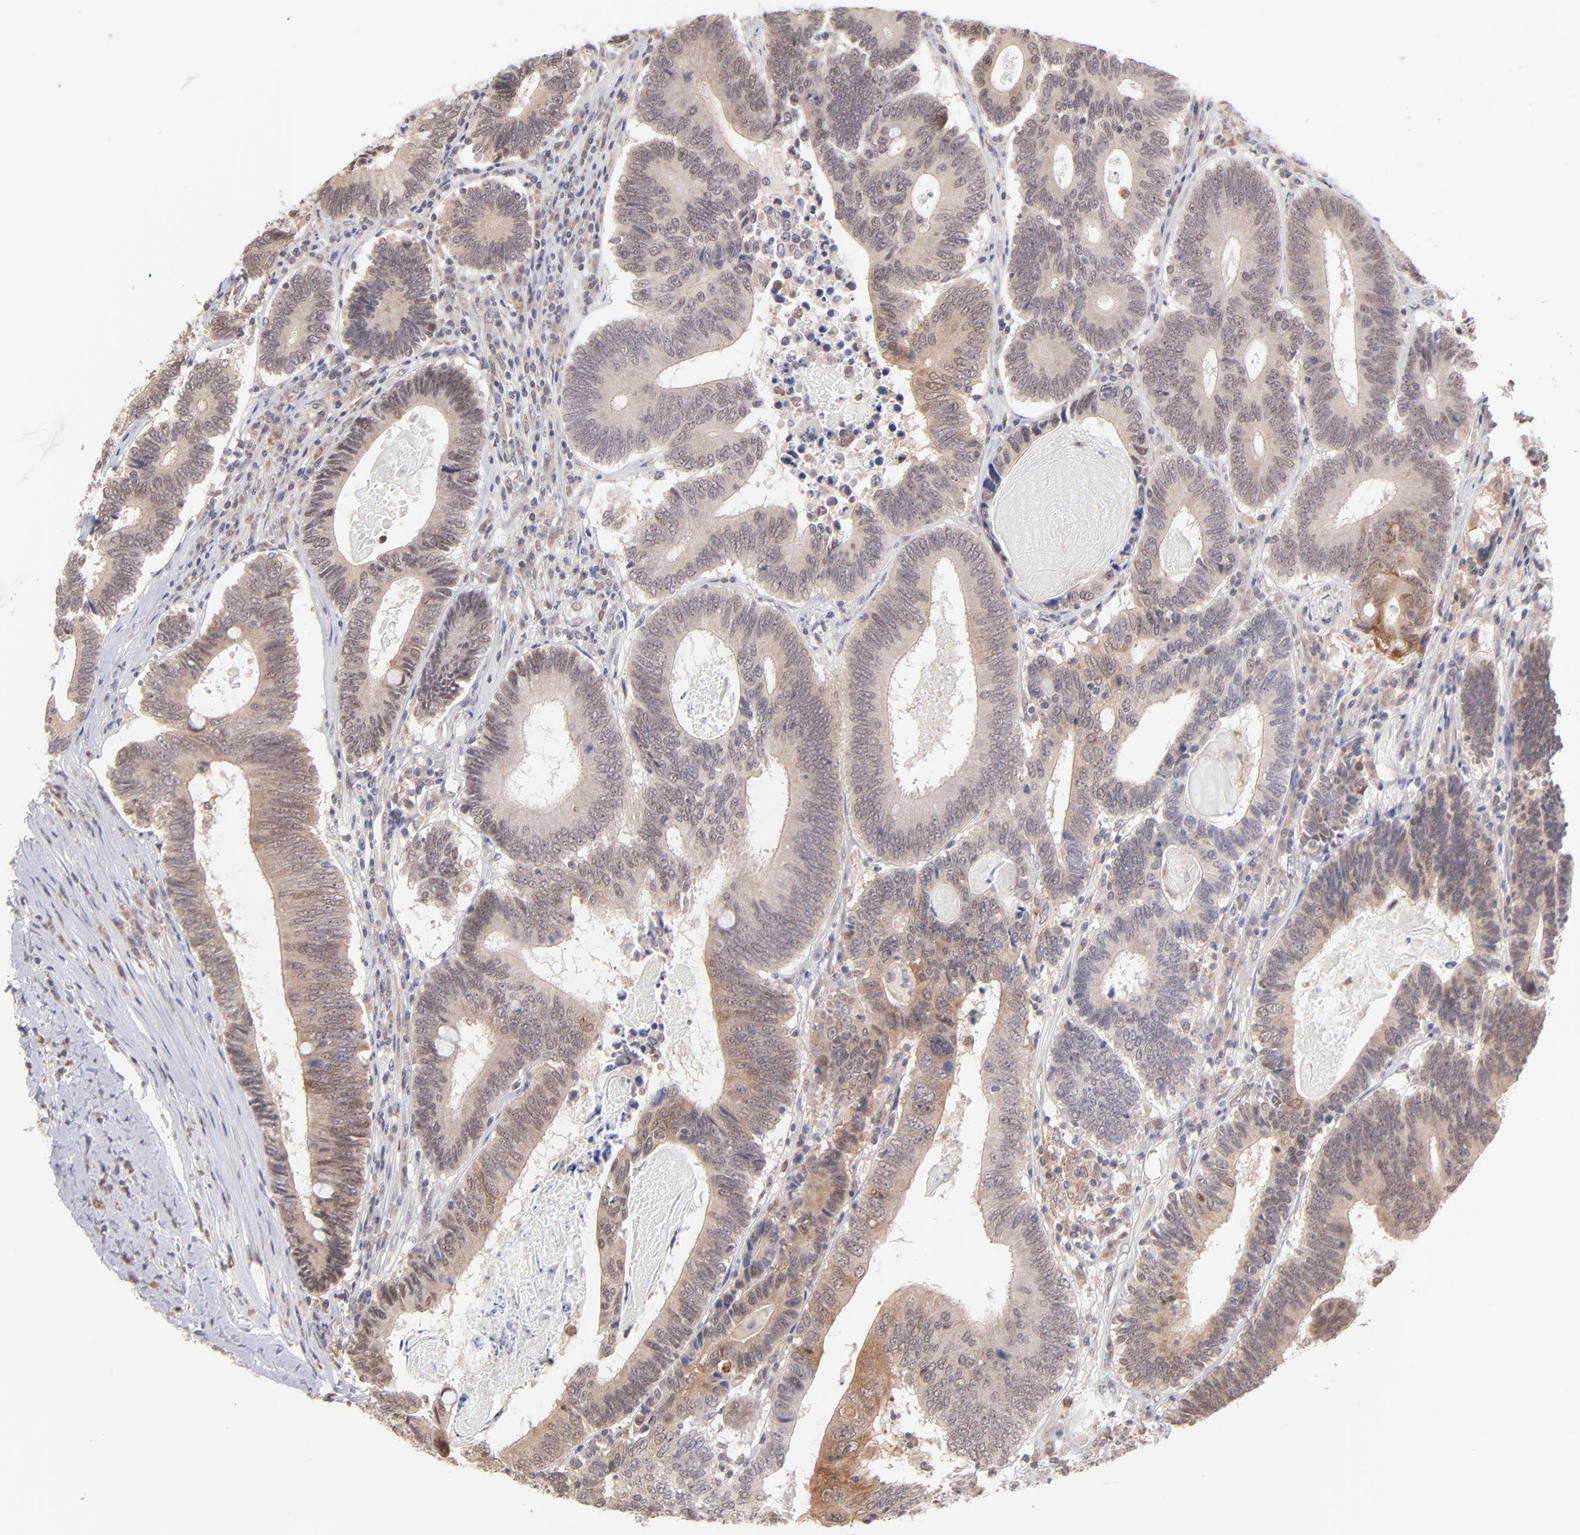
{"staining": {"intensity": "weak", "quantity": "<25%", "location": "cytoplasmic/membranous"}, "tissue": "colorectal cancer", "cell_type": "Tumor cells", "image_type": "cancer", "snomed": [{"axis": "morphology", "description": "Adenocarcinoma, NOS"}, {"axis": "topography", "description": "Colon"}], "caption": "Immunohistochemistry (IHC) of human colorectal cancer (adenocarcinoma) exhibits no staining in tumor cells.", "gene": "OAS1", "patient": {"sex": "female", "age": 78}}